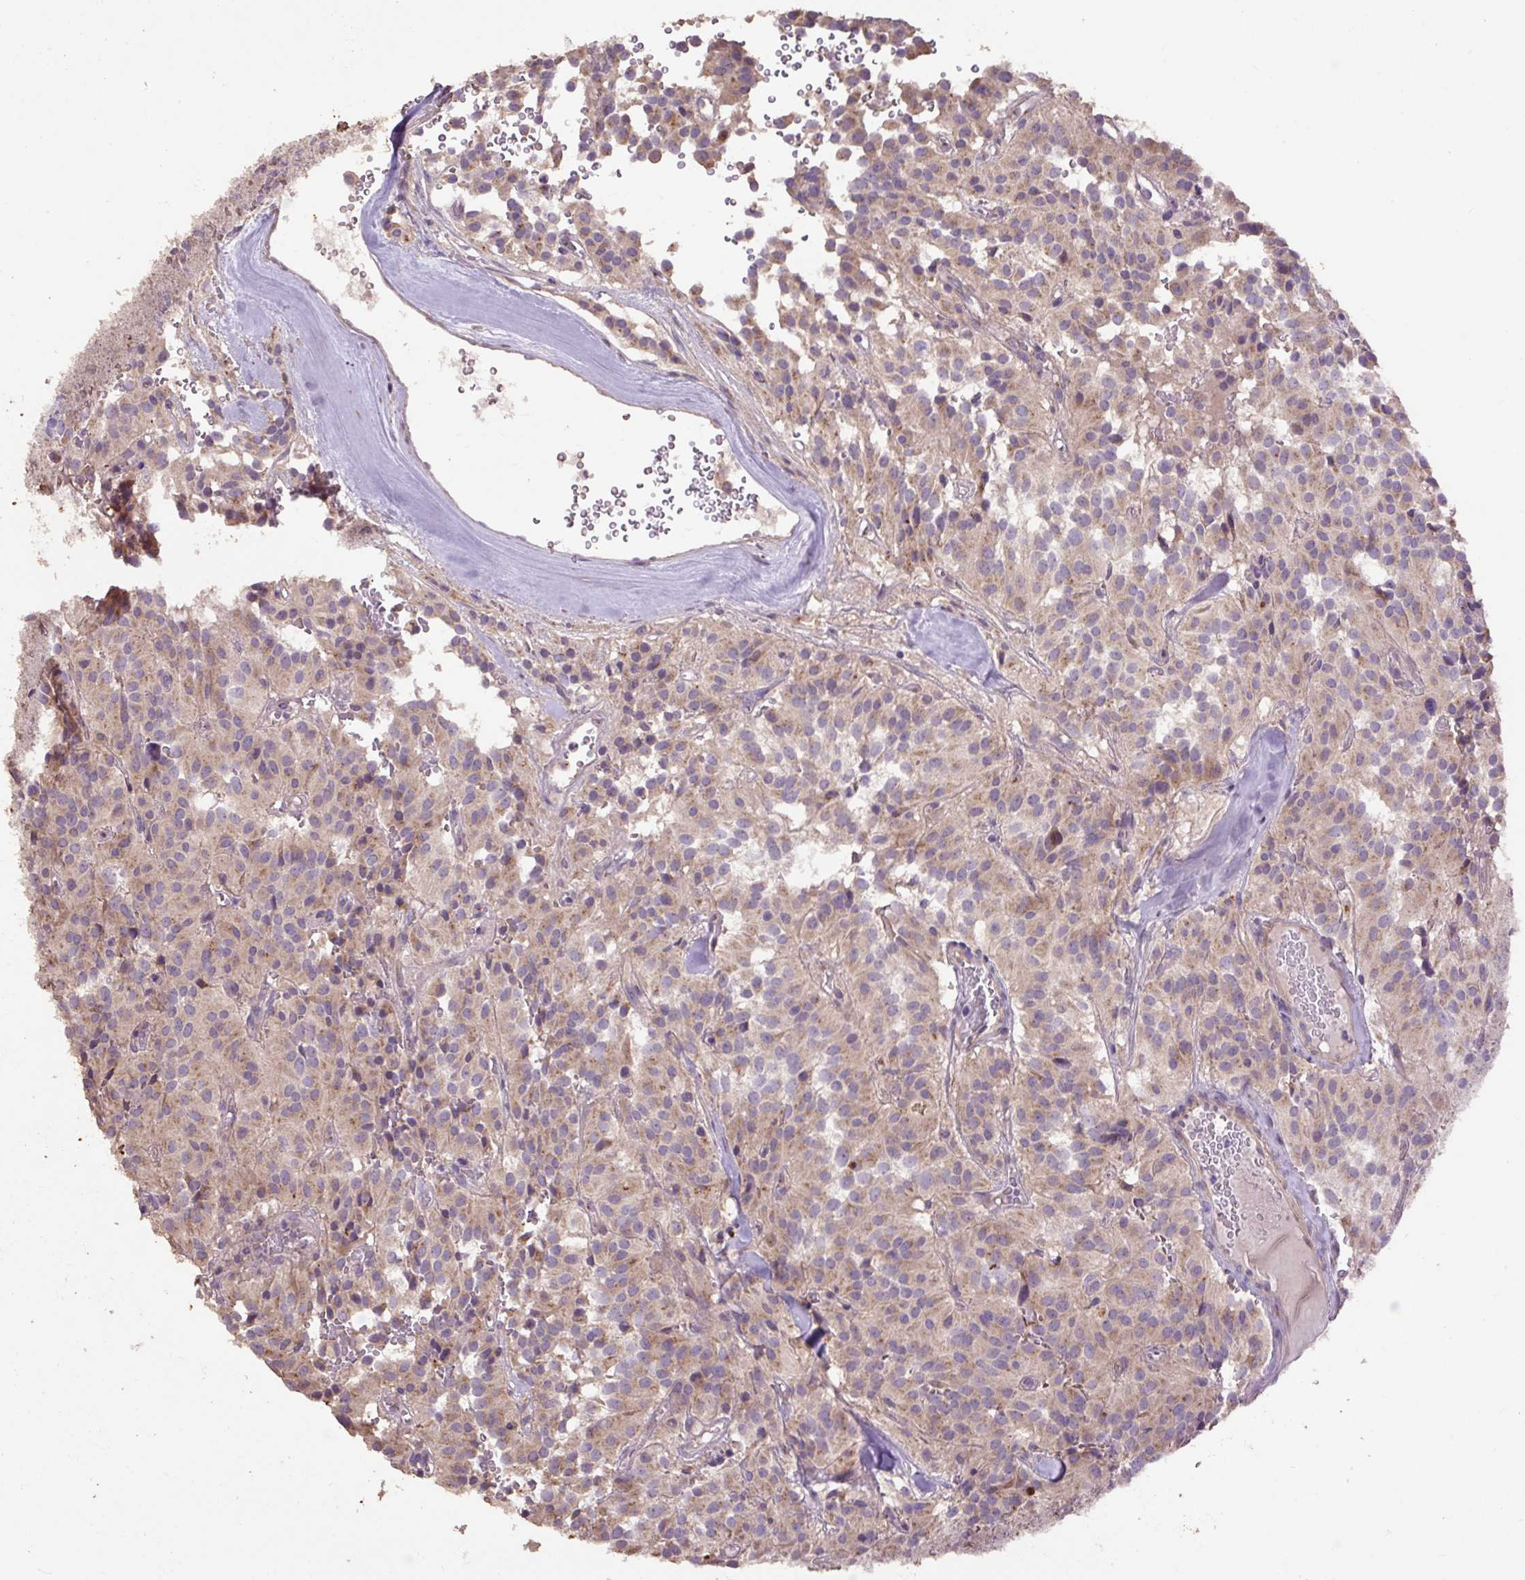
{"staining": {"intensity": "moderate", "quantity": "<25%", "location": "cytoplasmic/membranous"}, "tissue": "glioma", "cell_type": "Tumor cells", "image_type": "cancer", "snomed": [{"axis": "morphology", "description": "Glioma, malignant, Low grade"}, {"axis": "topography", "description": "Brain"}], "caption": "Tumor cells show low levels of moderate cytoplasmic/membranous positivity in approximately <25% of cells in human malignant glioma (low-grade).", "gene": "ABR", "patient": {"sex": "male", "age": 42}}